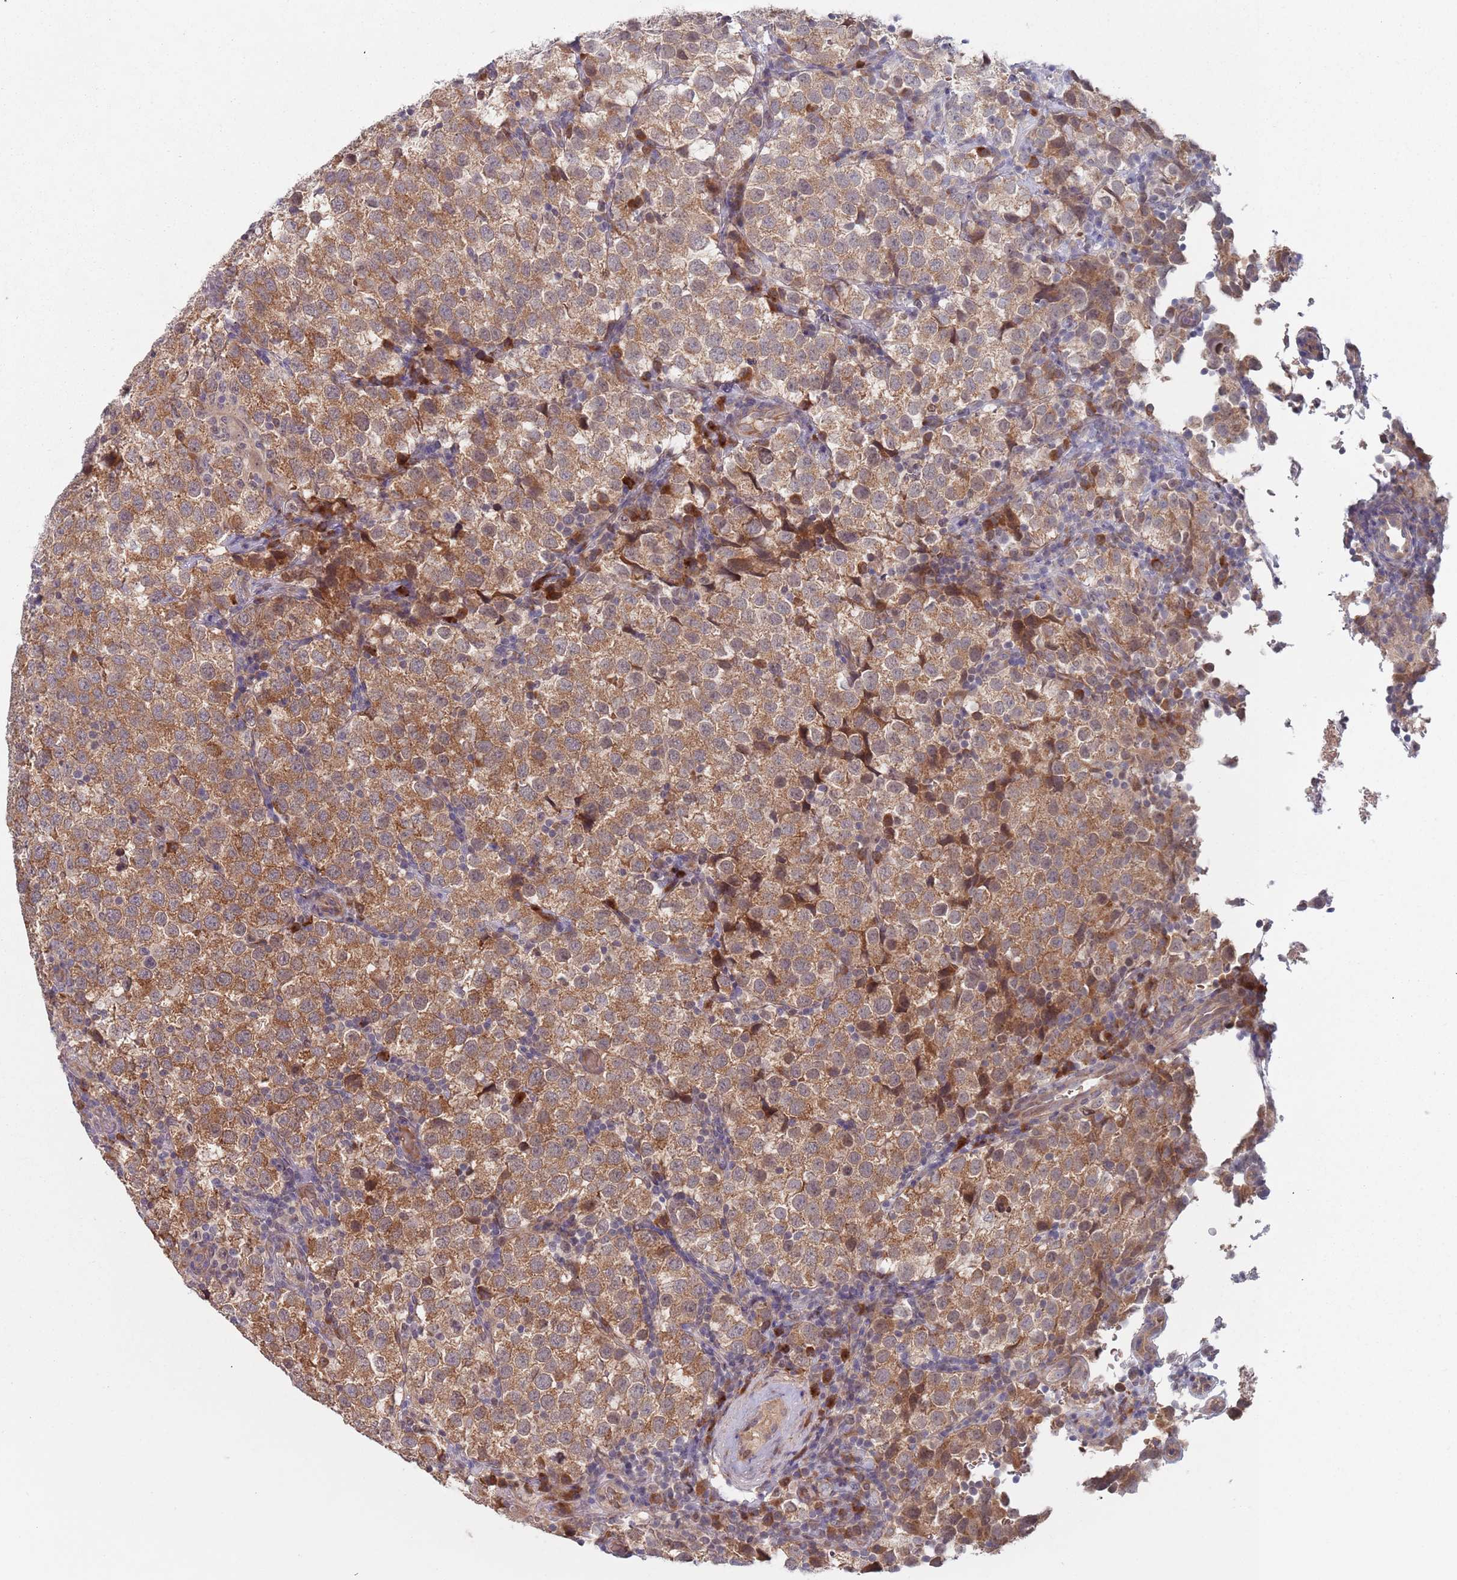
{"staining": {"intensity": "moderate", "quantity": ">75%", "location": "cytoplasmic/membranous"}, "tissue": "testis cancer", "cell_type": "Tumor cells", "image_type": "cancer", "snomed": [{"axis": "morphology", "description": "Seminoma, NOS"}, {"axis": "topography", "description": "Testis"}], "caption": "About >75% of tumor cells in testis cancer exhibit moderate cytoplasmic/membranous protein expression as visualized by brown immunohistochemical staining.", "gene": "ZNF140", "patient": {"sex": "male", "age": 34}}